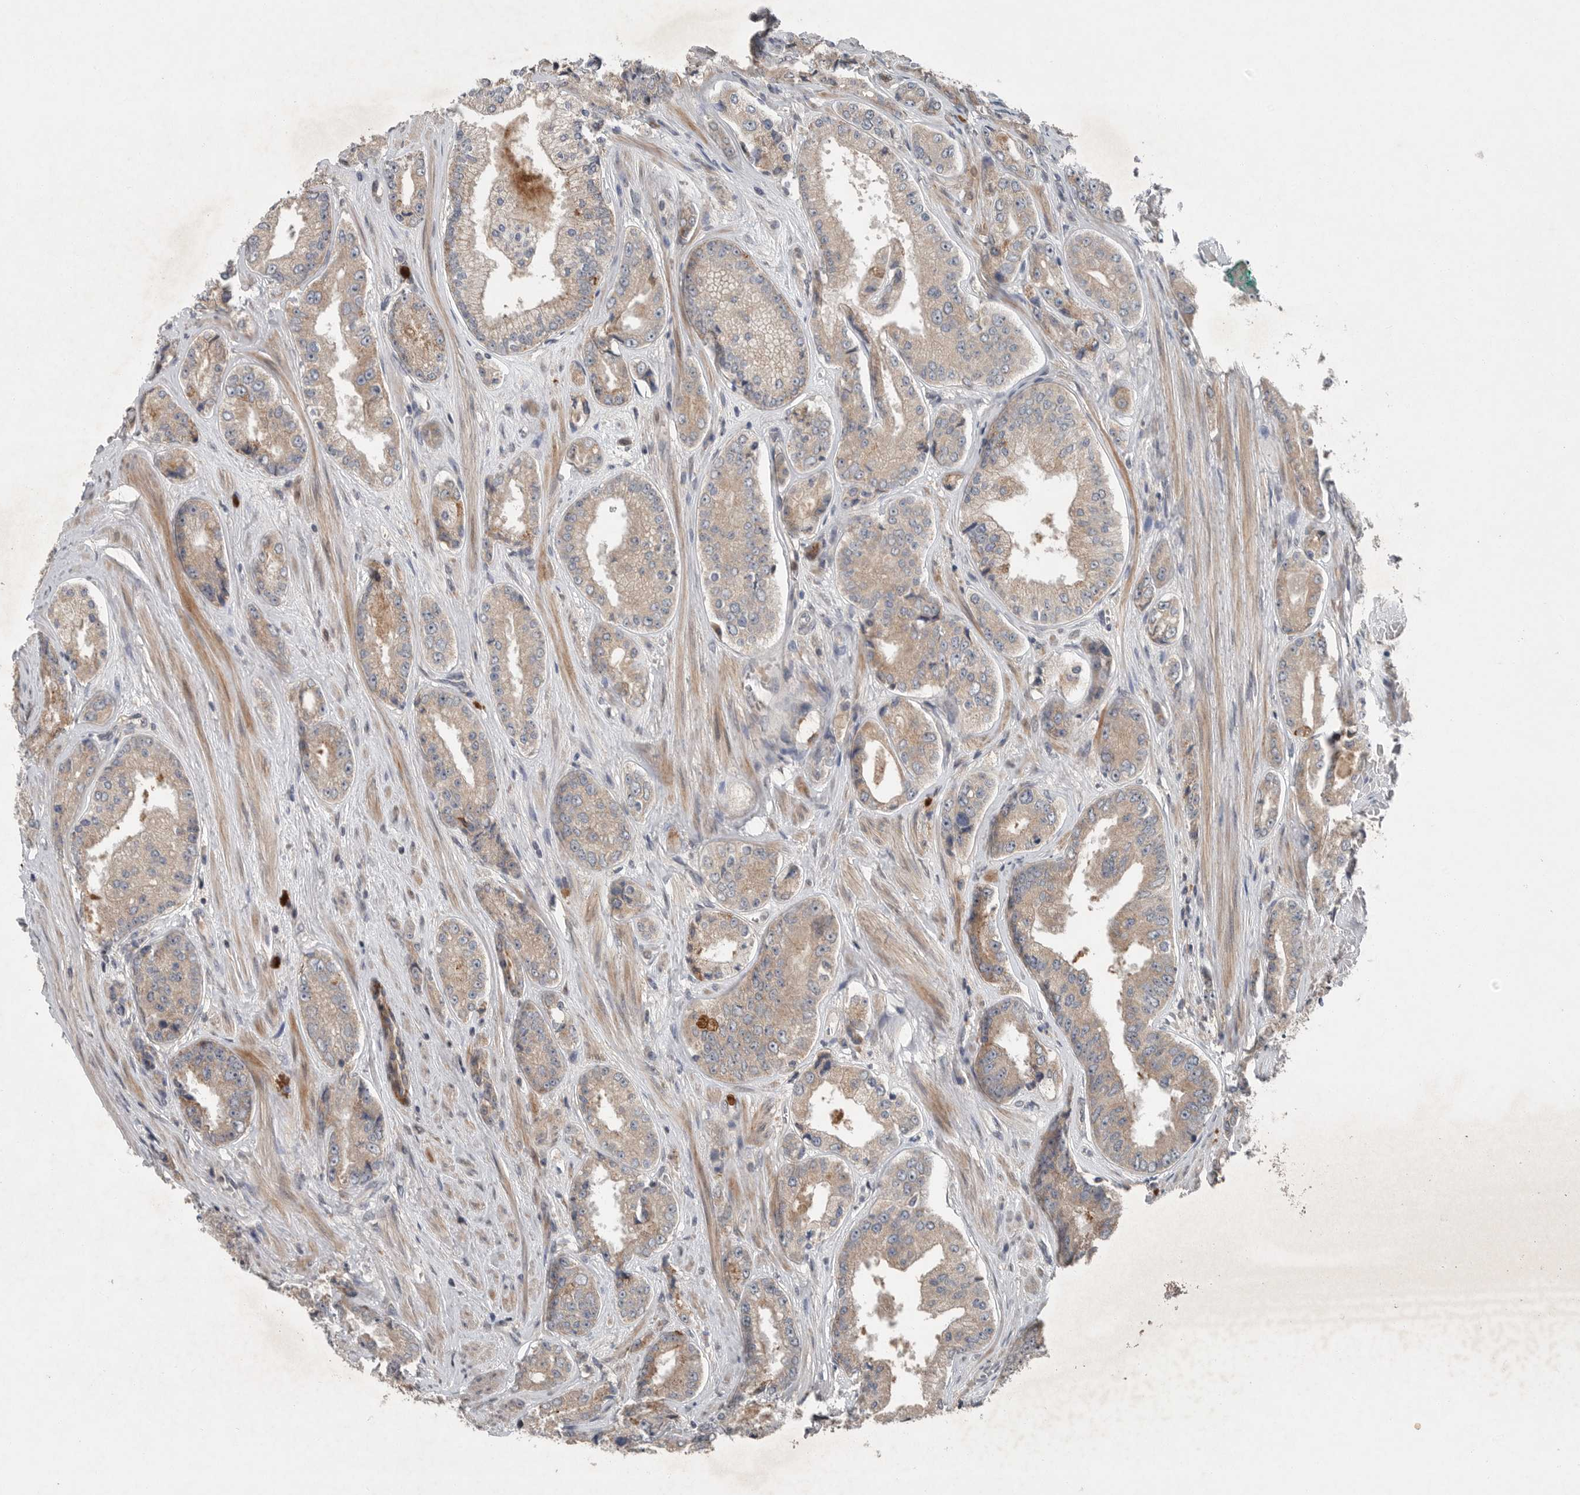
{"staining": {"intensity": "weak", "quantity": ">75%", "location": "cytoplasmic/membranous"}, "tissue": "prostate cancer", "cell_type": "Tumor cells", "image_type": "cancer", "snomed": [{"axis": "morphology", "description": "Adenocarcinoma, High grade"}, {"axis": "topography", "description": "Prostate"}], "caption": "Immunohistochemistry of prostate high-grade adenocarcinoma demonstrates low levels of weak cytoplasmic/membranous expression in approximately >75% of tumor cells.", "gene": "SCP2", "patient": {"sex": "male", "age": 61}}